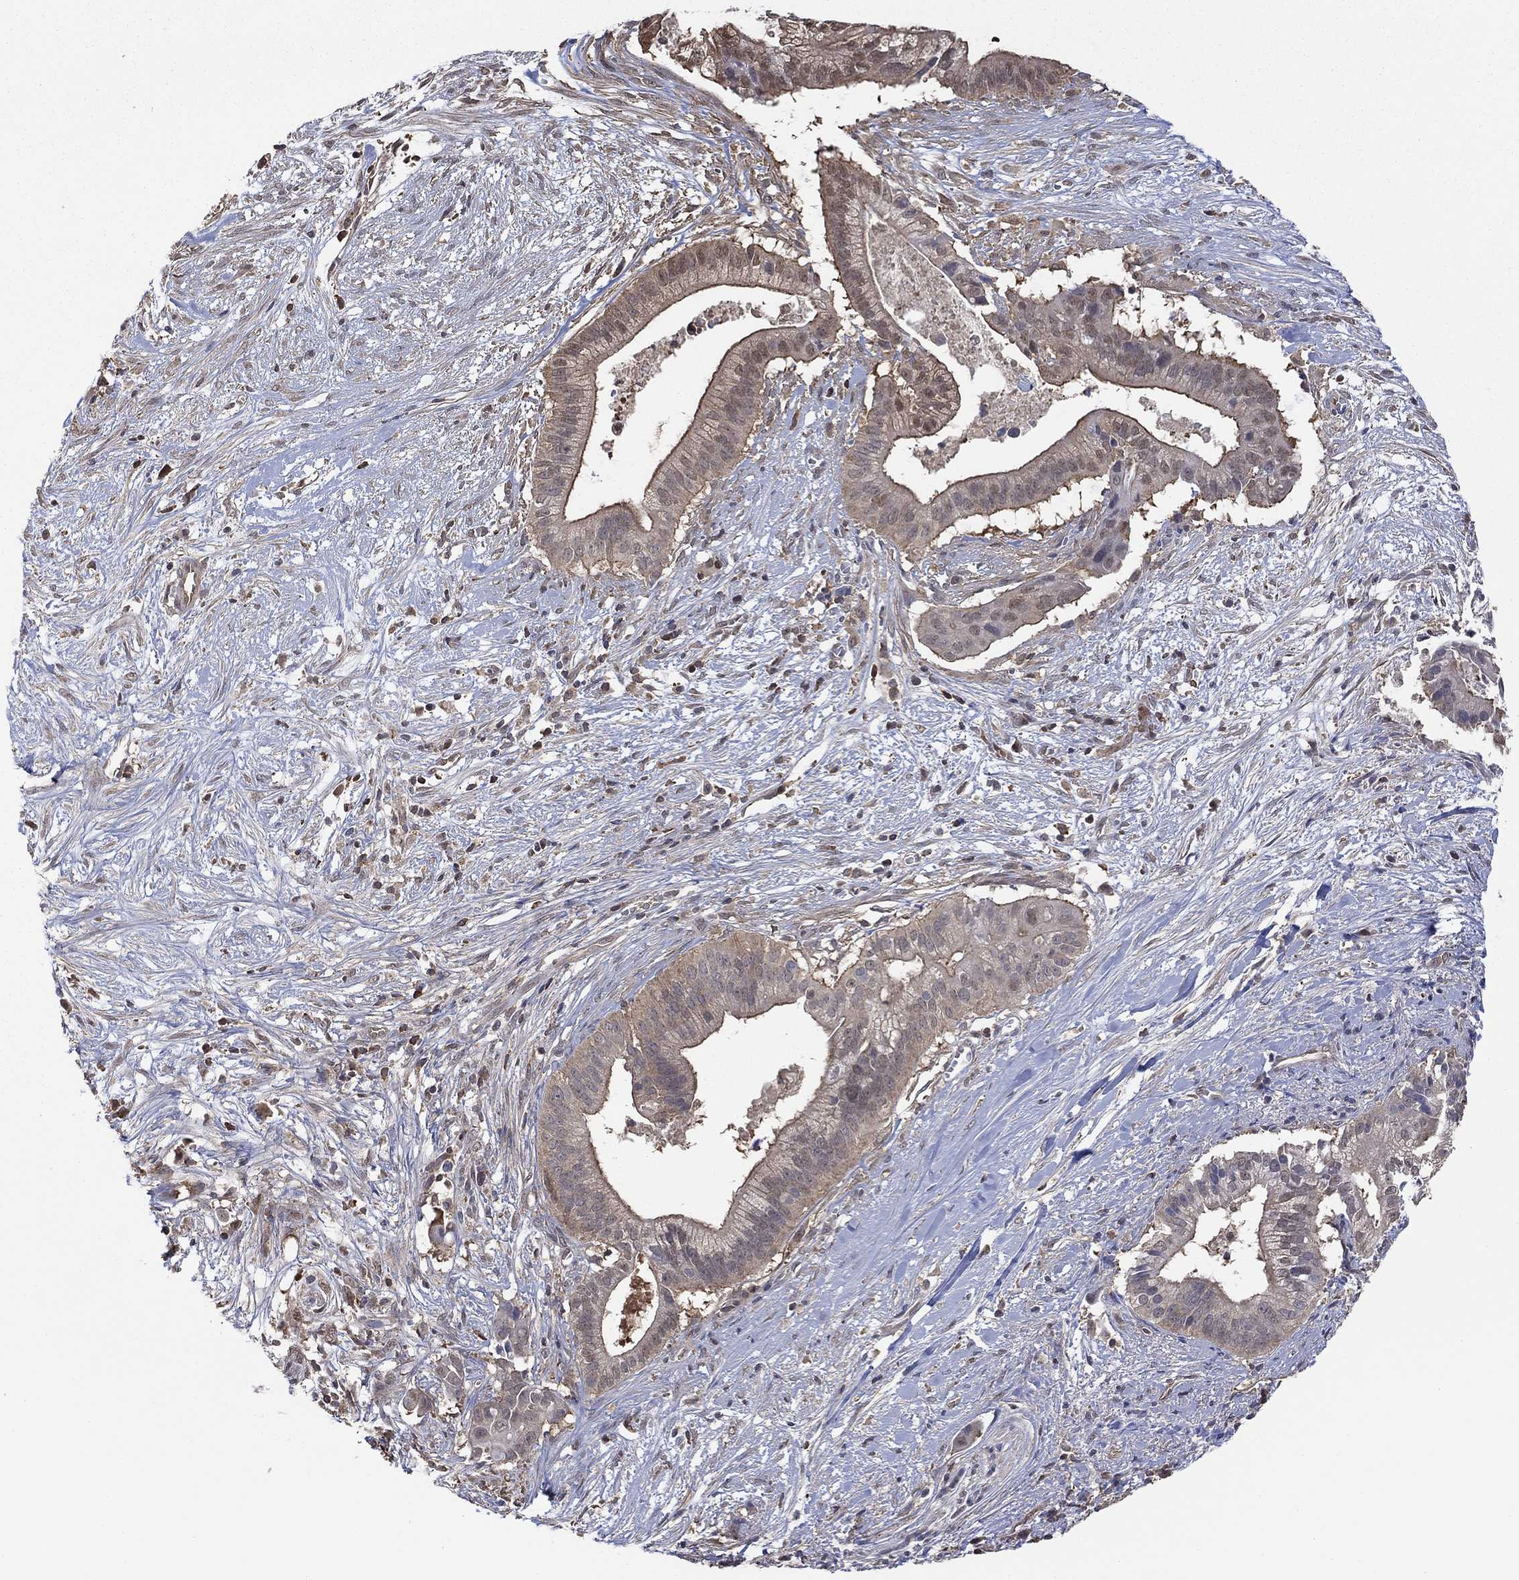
{"staining": {"intensity": "weak", "quantity": "25%-75%", "location": "cytoplasmic/membranous,nuclear"}, "tissue": "pancreatic cancer", "cell_type": "Tumor cells", "image_type": "cancer", "snomed": [{"axis": "morphology", "description": "Adenocarcinoma, NOS"}, {"axis": "topography", "description": "Pancreas"}], "caption": "A brown stain labels weak cytoplasmic/membranous and nuclear positivity of a protein in pancreatic adenocarcinoma tumor cells. (IHC, brightfield microscopy, high magnification).", "gene": "RNF114", "patient": {"sex": "male", "age": 61}}